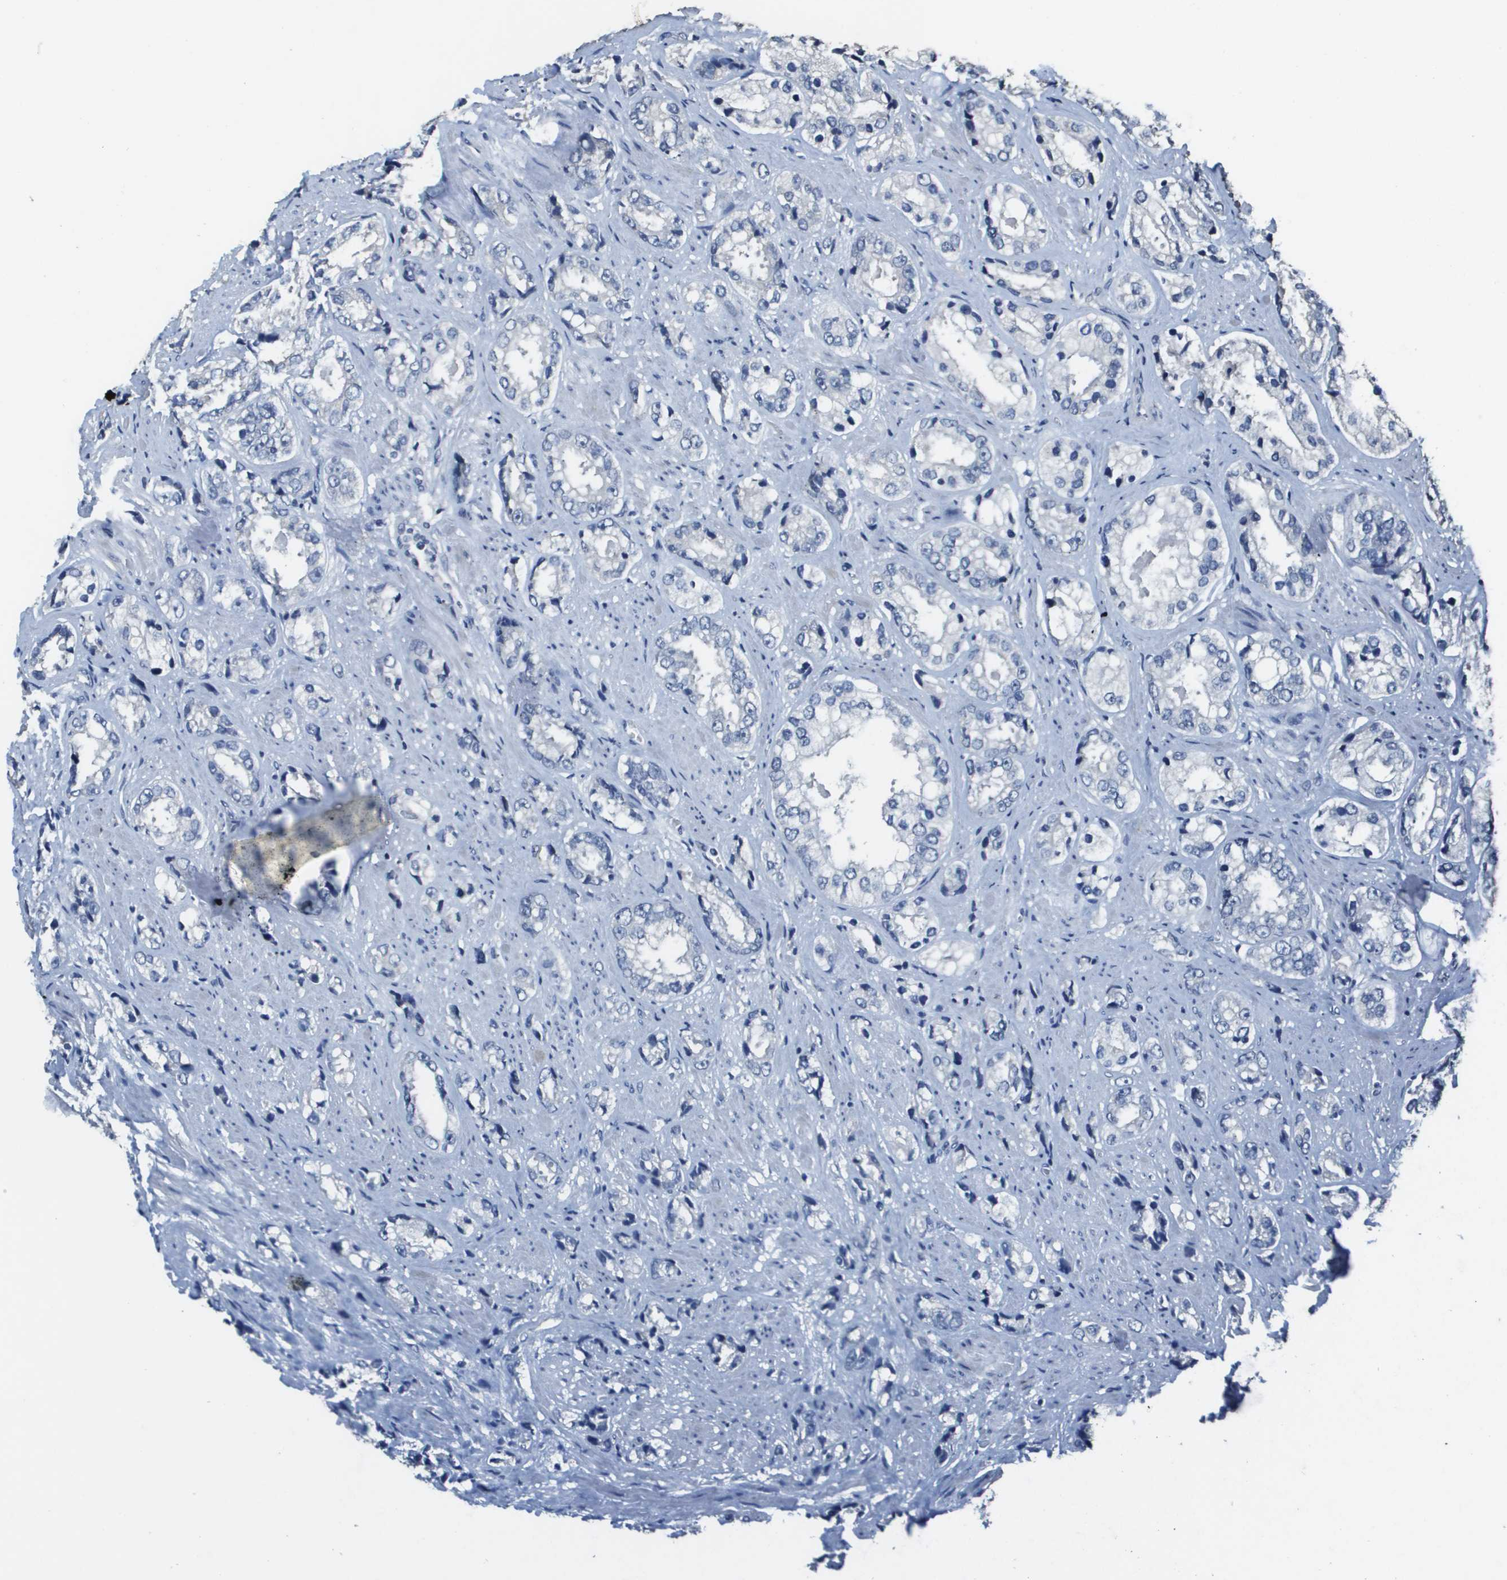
{"staining": {"intensity": "negative", "quantity": "none", "location": "none"}, "tissue": "prostate cancer", "cell_type": "Tumor cells", "image_type": "cancer", "snomed": [{"axis": "morphology", "description": "Adenocarcinoma, High grade"}, {"axis": "topography", "description": "Prostate"}], "caption": "Protein analysis of prostate cancer displays no significant positivity in tumor cells.", "gene": "MT3", "patient": {"sex": "male", "age": 61}}